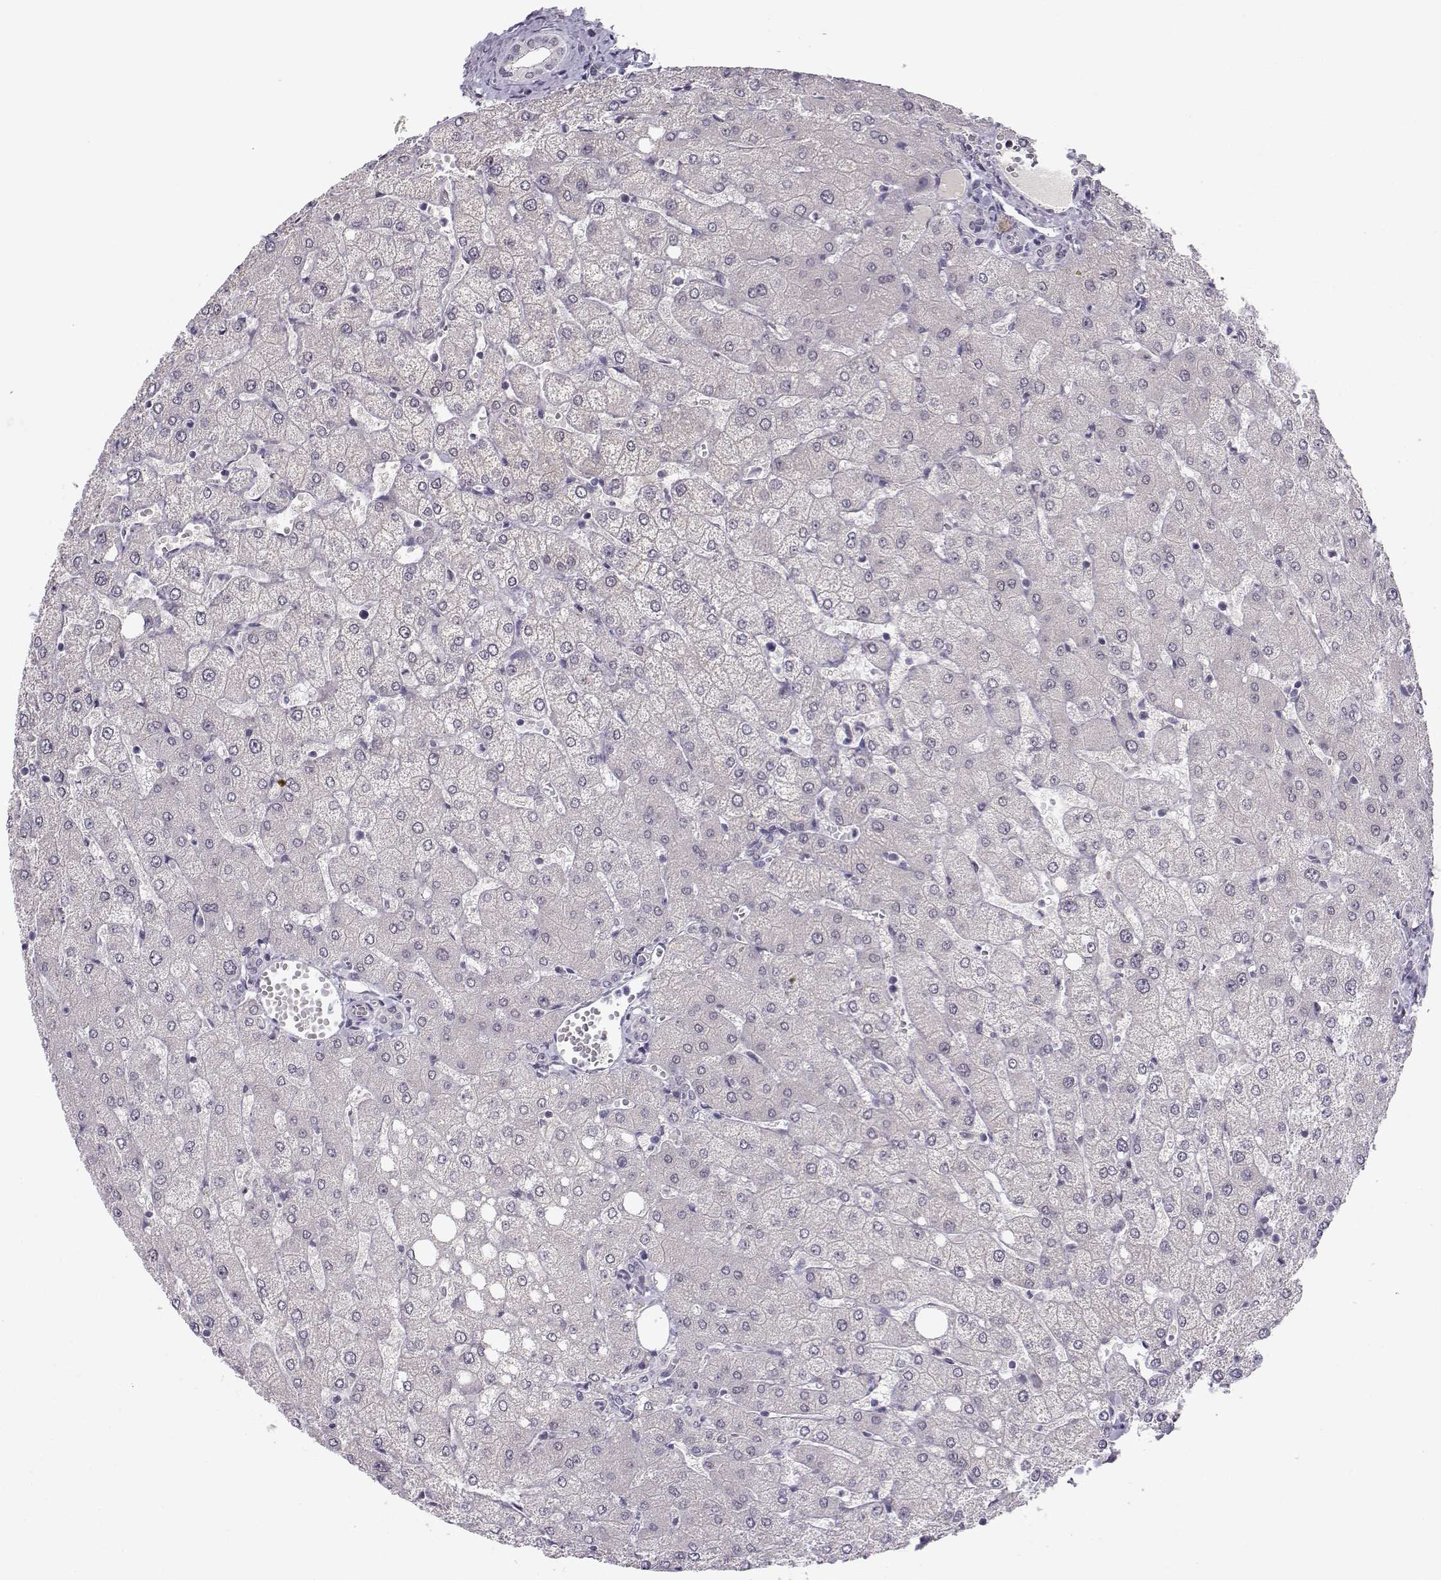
{"staining": {"intensity": "negative", "quantity": "none", "location": "none"}, "tissue": "liver", "cell_type": "Cholangiocytes", "image_type": "normal", "snomed": [{"axis": "morphology", "description": "Normal tissue, NOS"}, {"axis": "topography", "description": "Liver"}], "caption": "Immunohistochemical staining of unremarkable human liver reveals no significant positivity in cholangiocytes.", "gene": "C16orf86", "patient": {"sex": "female", "age": 54}}